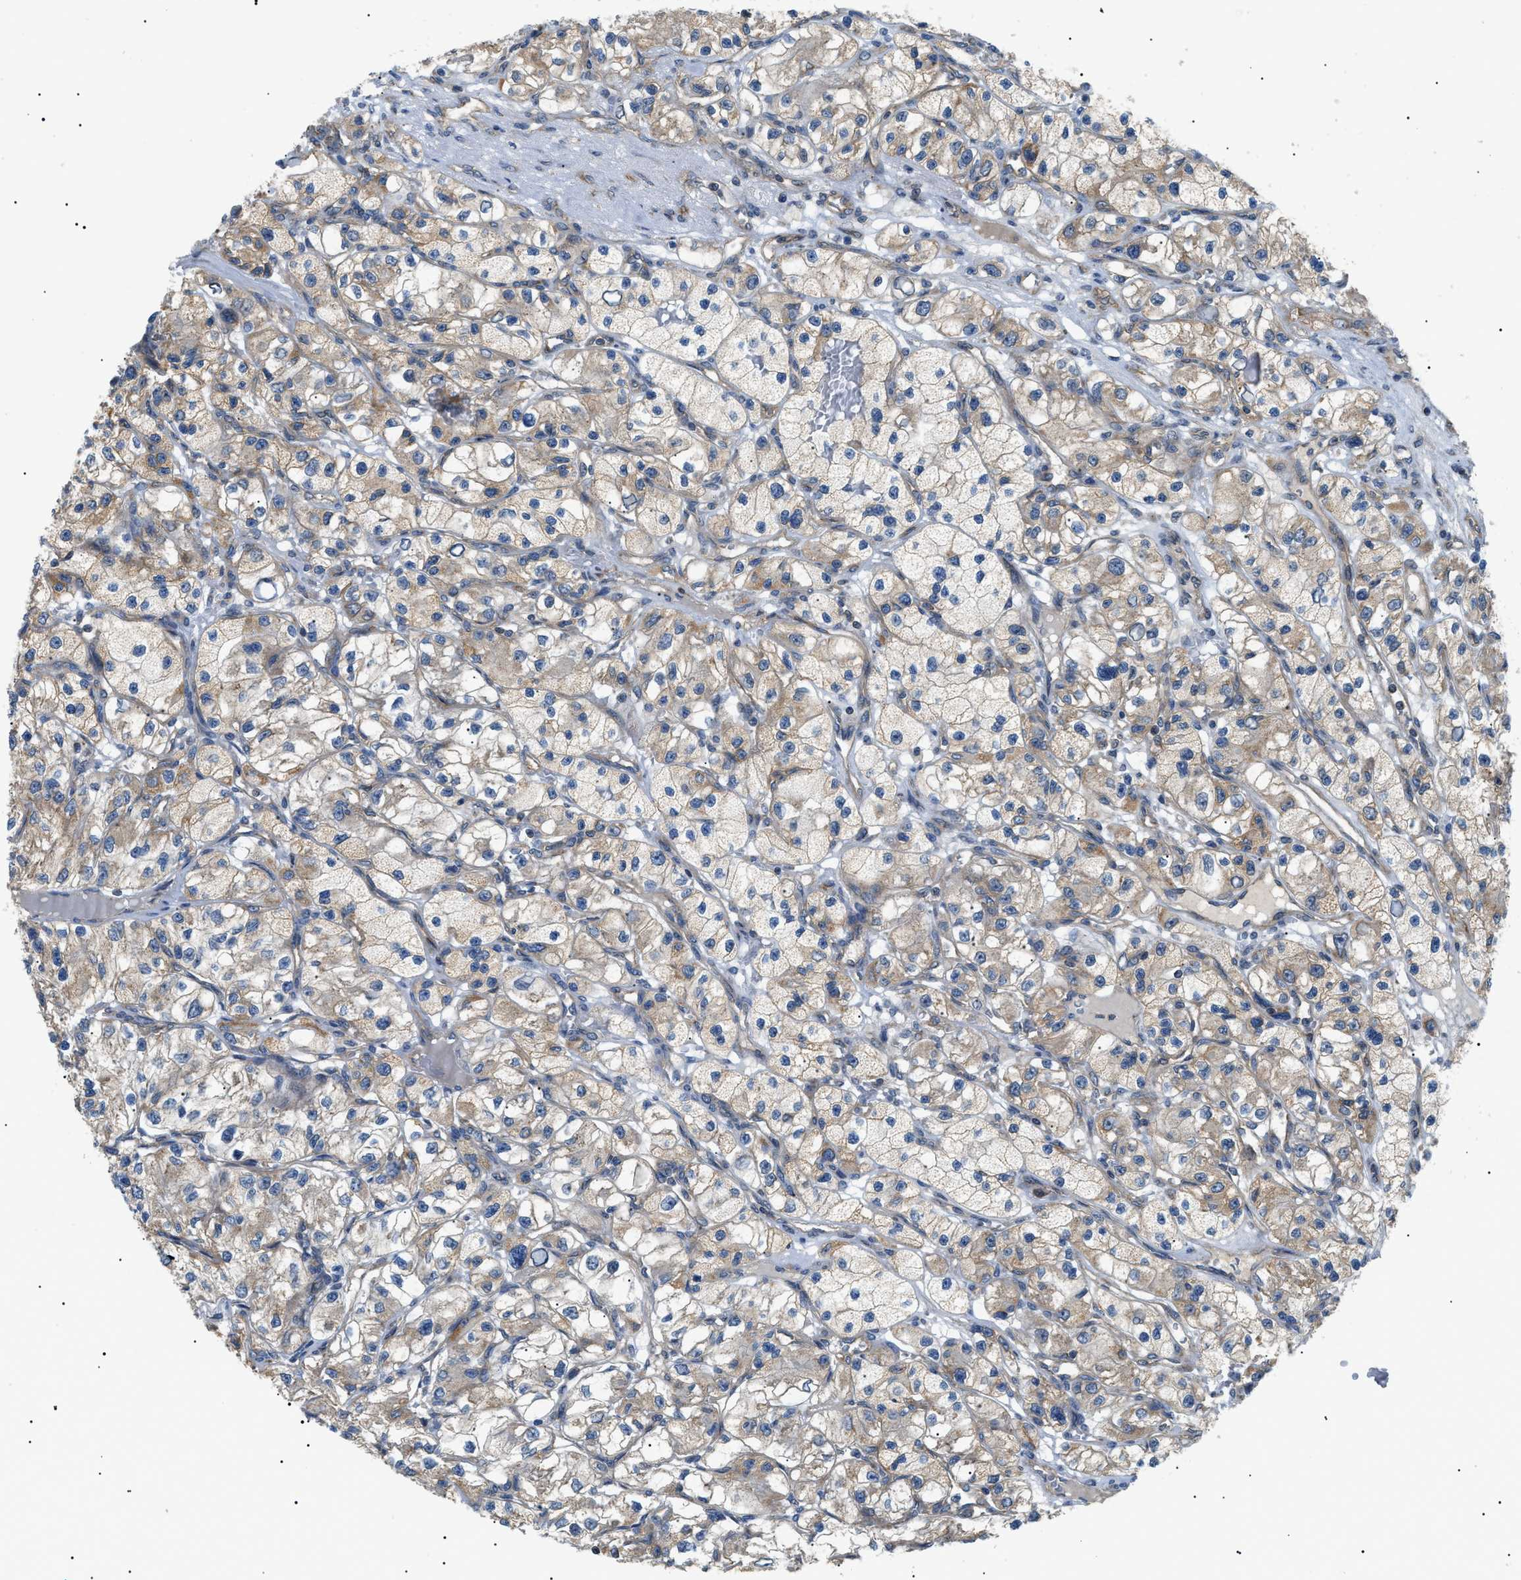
{"staining": {"intensity": "weak", "quantity": ">75%", "location": "cytoplasmic/membranous"}, "tissue": "renal cancer", "cell_type": "Tumor cells", "image_type": "cancer", "snomed": [{"axis": "morphology", "description": "Adenocarcinoma, NOS"}, {"axis": "topography", "description": "Kidney"}], "caption": "Renal cancer (adenocarcinoma) stained with immunohistochemistry (IHC) displays weak cytoplasmic/membranous expression in approximately >75% of tumor cells. (DAB IHC with brightfield microscopy, high magnification).", "gene": "SRPK1", "patient": {"sex": "female", "age": 57}}